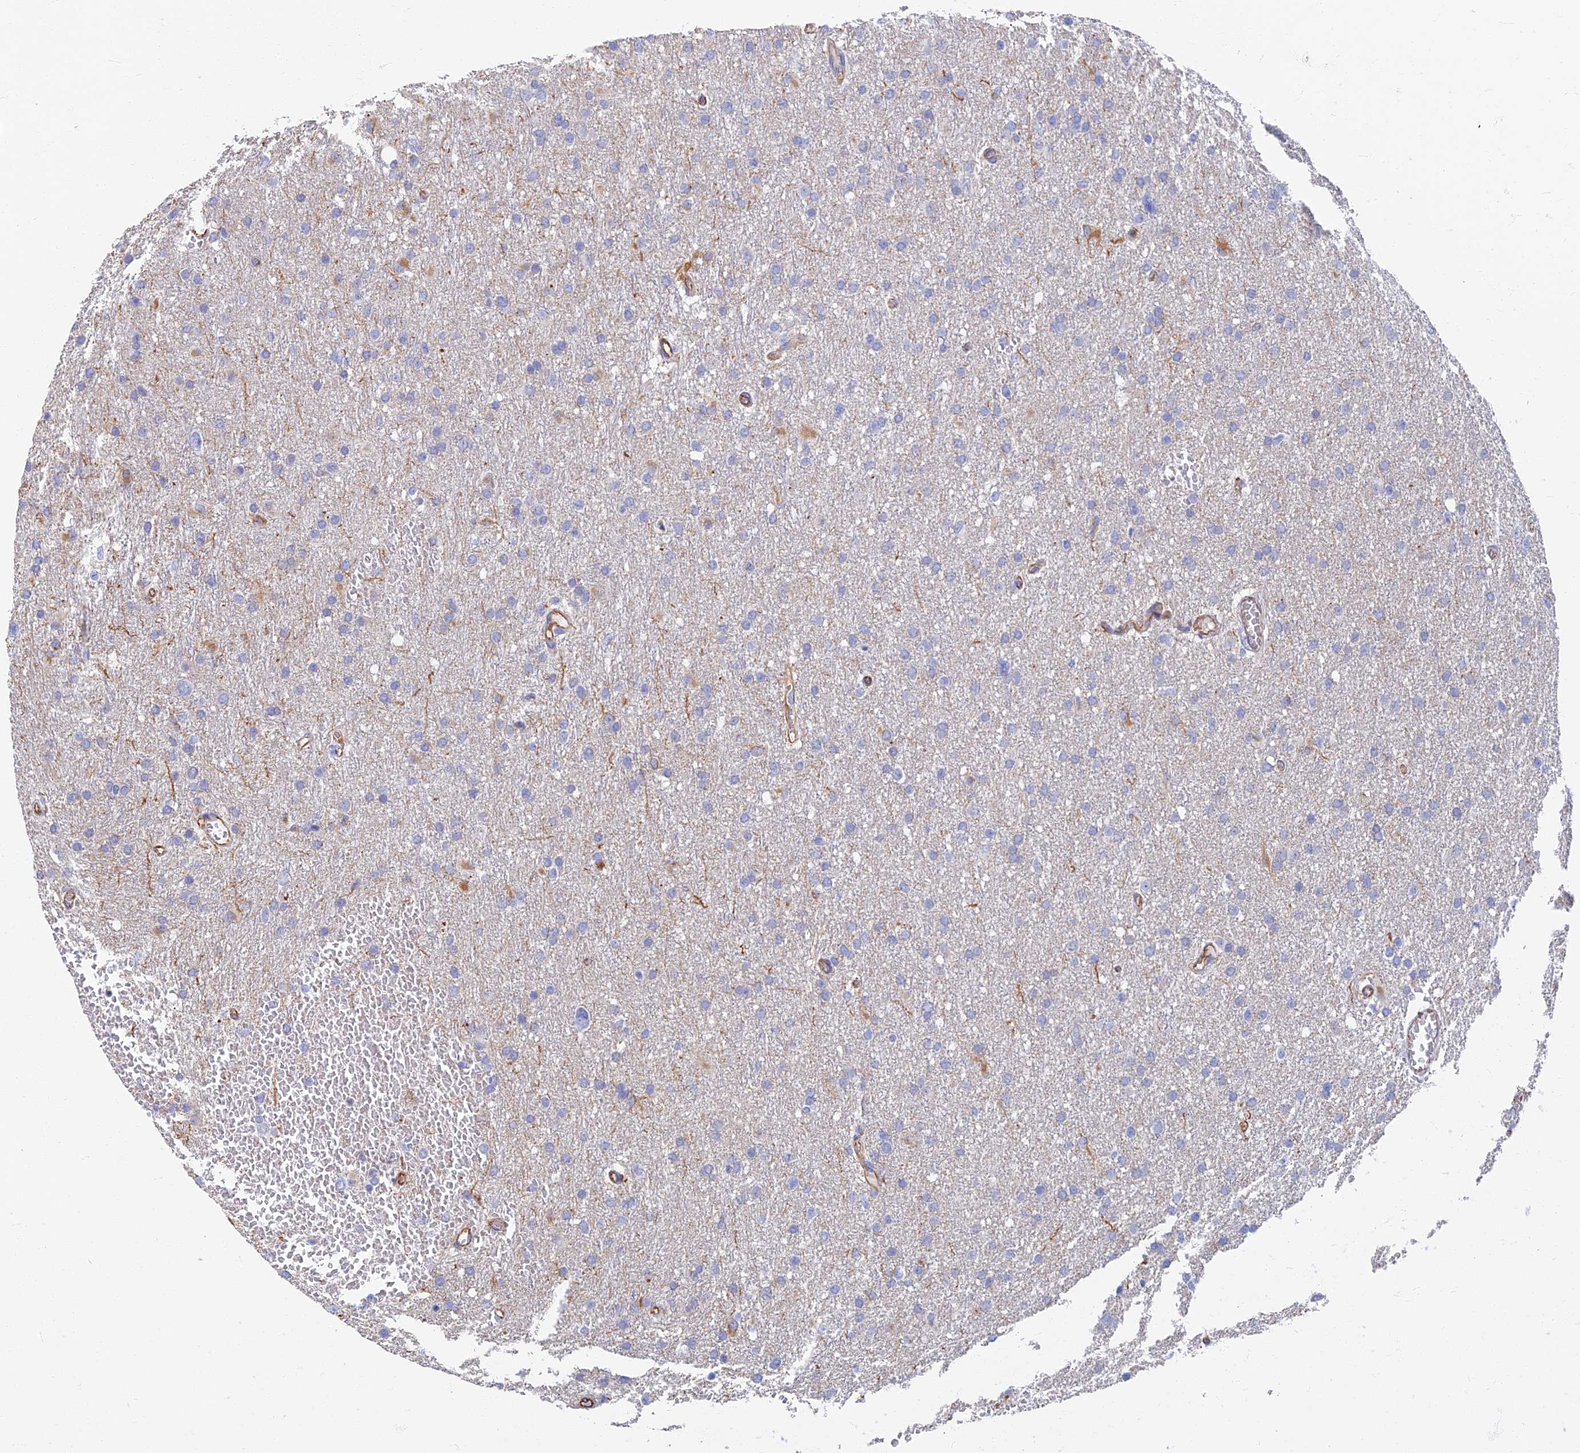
{"staining": {"intensity": "negative", "quantity": "none", "location": "none"}, "tissue": "glioma", "cell_type": "Tumor cells", "image_type": "cancer", "snomed": [{"axis": "morphology", "description": "Glioma, malignant, High grade"}, {"axis": "topography", "description": "Cerebral cortex"}], "caption": "High magnification brightfield microscopy of glioma stained with DAB (brown) and counterstained with hematoxylin (blue): tumor cells show no significant positivity. (DAB immunohistochemistry visualized using brightfield microscopy, high magnification).", "gene": "RMC1", "patient": {"sex": "female", "age": 36}}